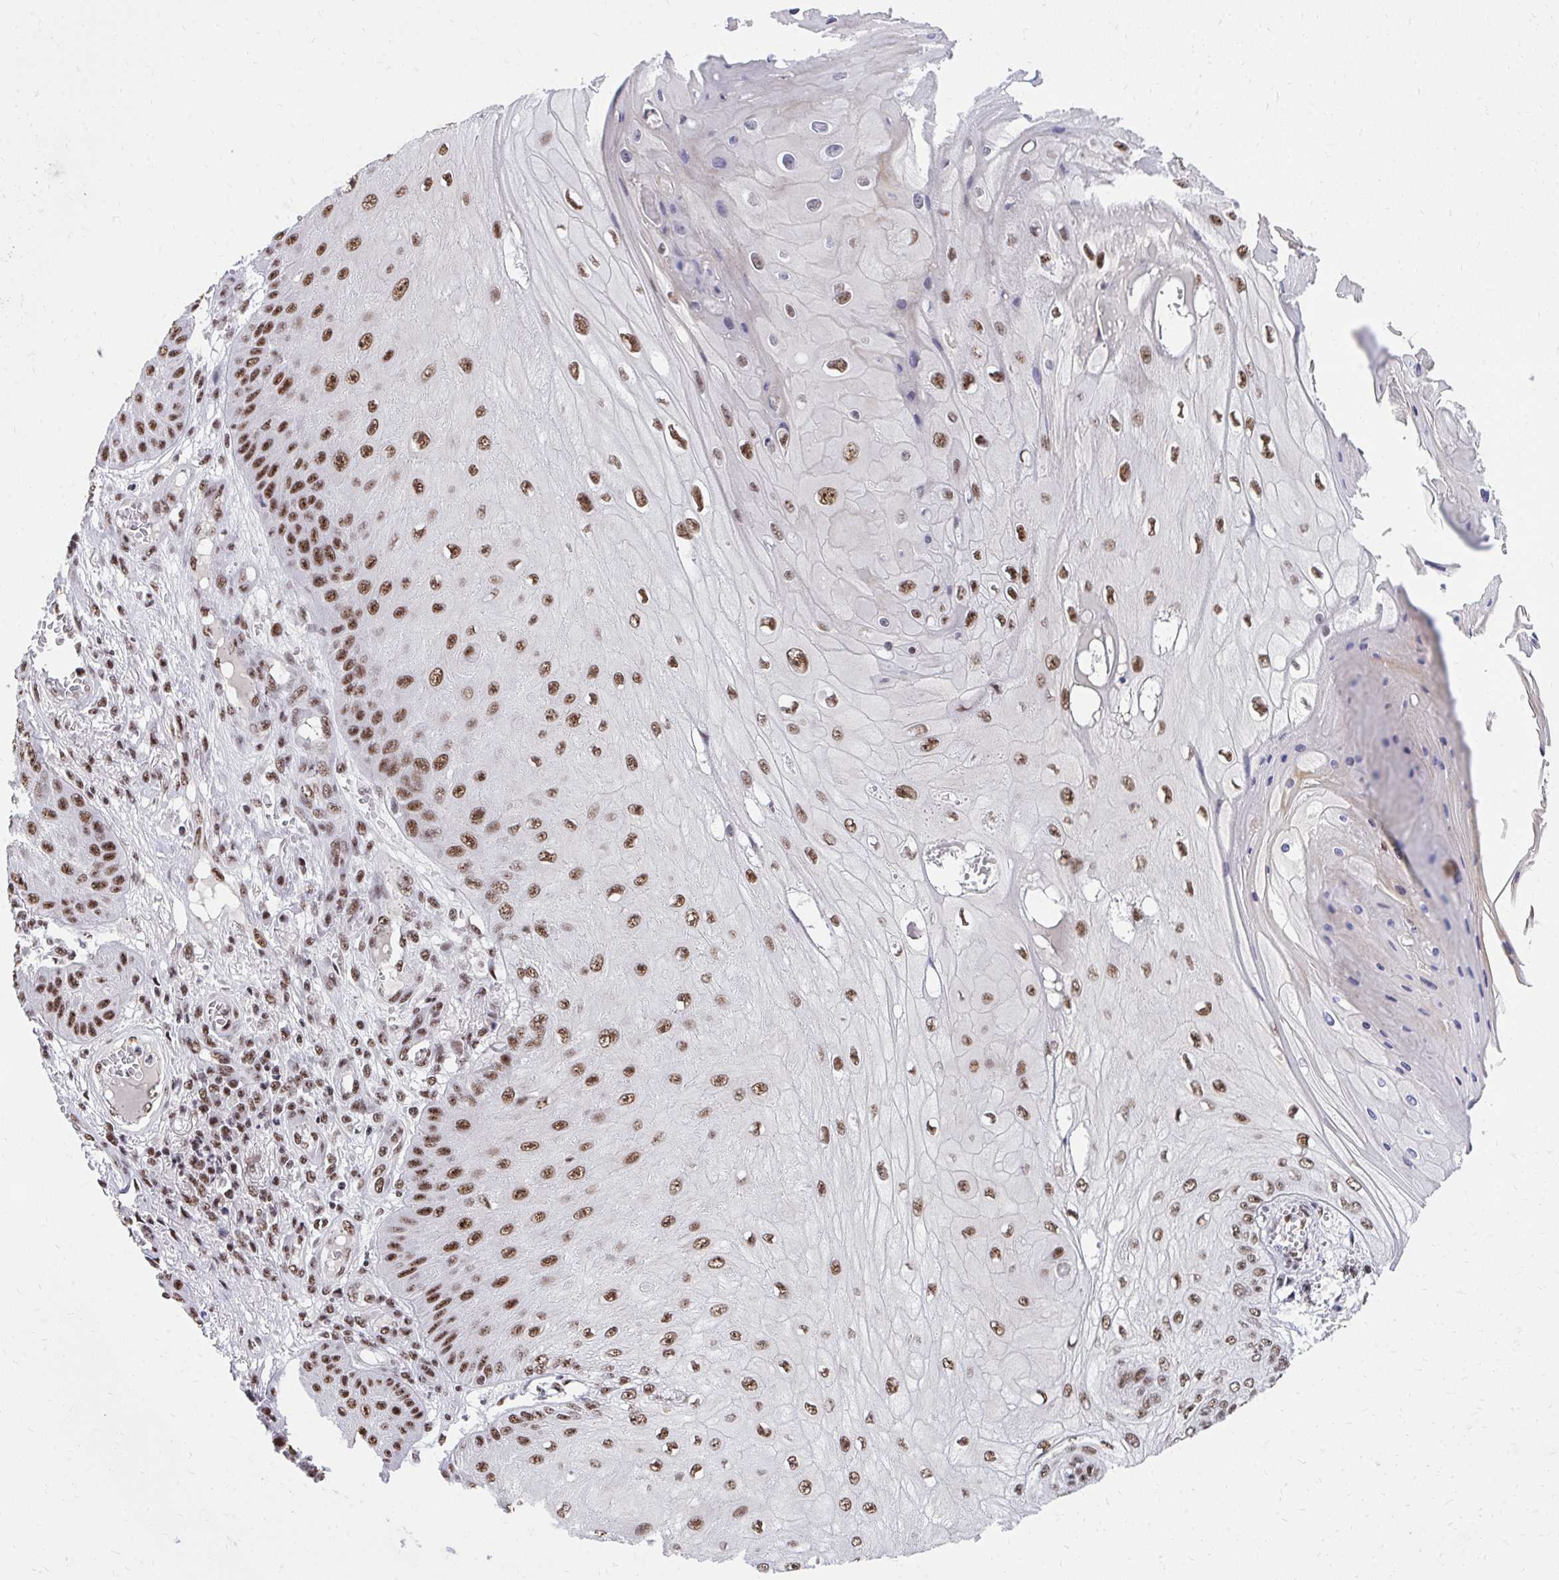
{"staining": {"intensity": "moderate", "quantity": ">75%", "location": "nuclear"}, "tissue": "skin cancer", "cell_type": "Tumor cells", "image_type": "cancer", "snomed": [{"axis": "morphology", "description": "Squamous cell carcinoma, NOS"}, {"axis": "topography", "description": "Skin"}], "caption": "Skin cancer stained with a brown dye demonstrates moderate nuclear positive expression in approximately >75% of tumor cells.", "gene": "SYNE4", "patient": {"sex": "male", "age": 70}}